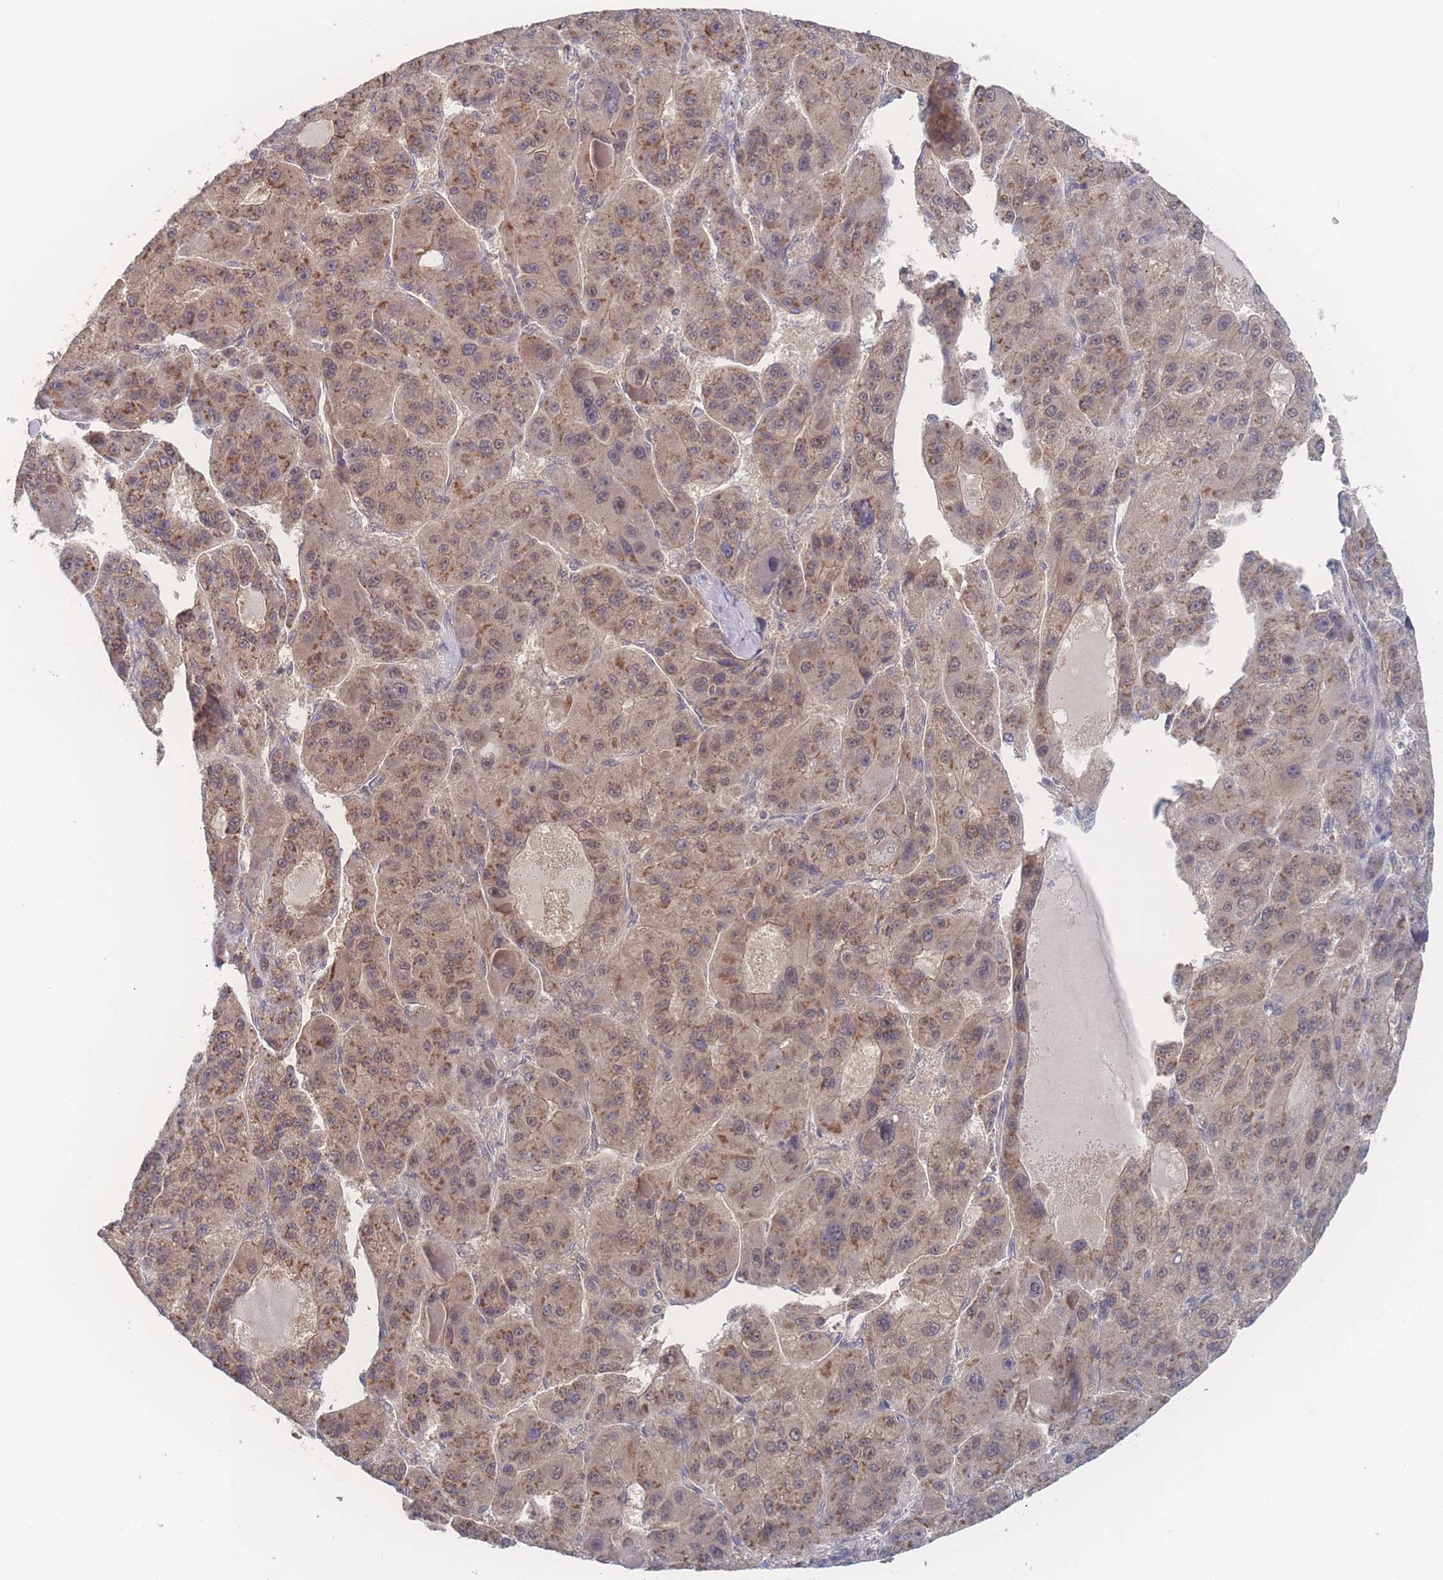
{"staining": {"intensity": "moderate", "quantity": "25%-75%", "location": "cytoplasmic/membranous"}, "tissue": "liver cancer", "cell_type": "Tumor cells", "image_type": "cancer", "snomed": [{"axis": "morphology", "description": "Carcinoma, Hepatocellular, NOS"}, {"axis": "topography", "description": "Liver"}], "caption": "Tumor cells demonstrate medium levels of moderate cytoplasmic/membranous expression in approximately 25%-75% of cells in hepatocellular carcinoma (liver).", "gene": "NBEAL1", "patient": {"sex": "male", "age": 76}}